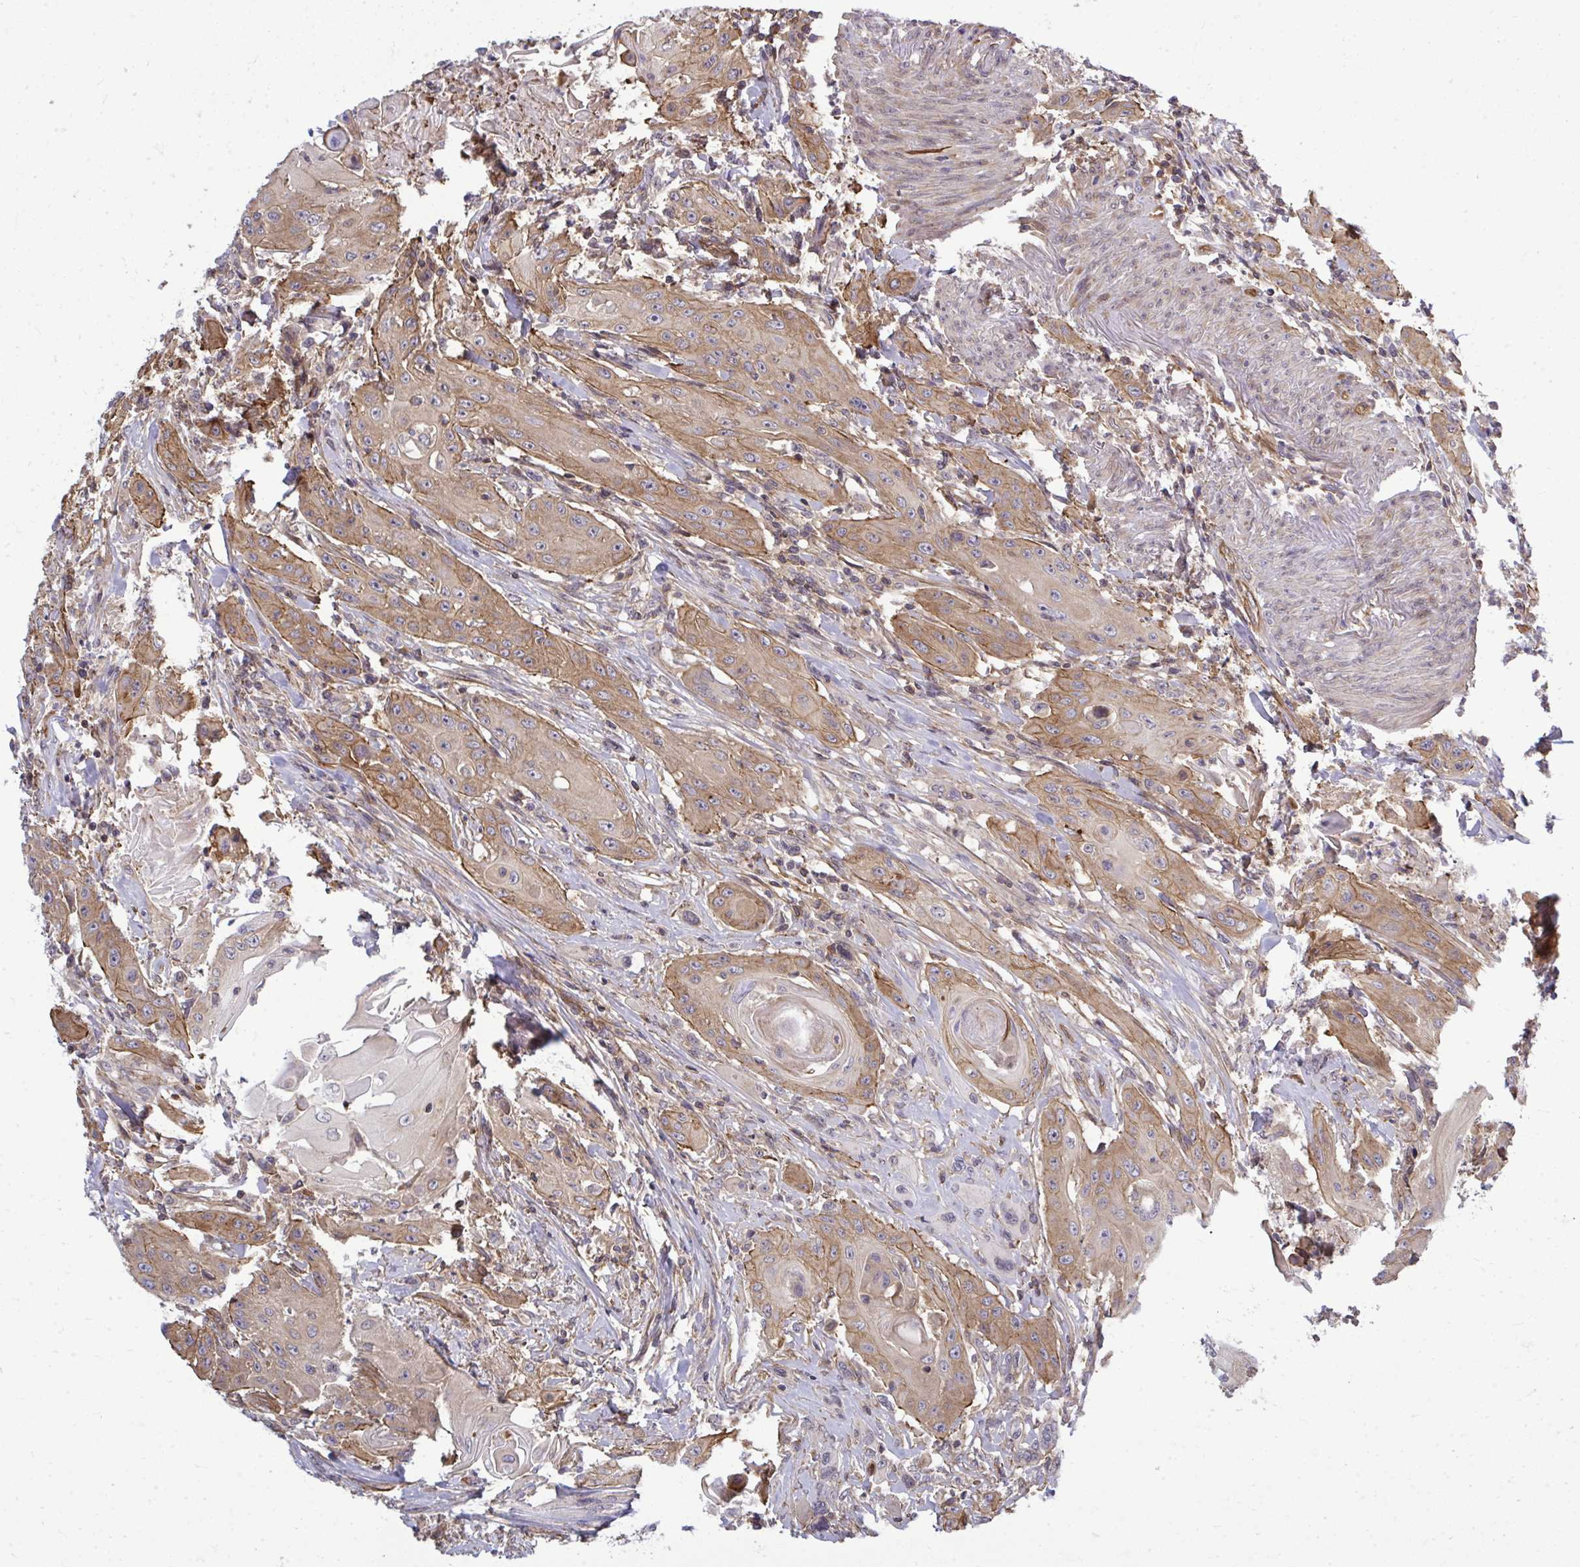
{"staining": {"intensity": "moderate", "quantity": "25%-75%", "location": "cytoplasmic/membranous"}, "tissue": "head and neck cancer", "cell_type": "Tumor cells", "image_type": "cancer", "snomed": [{"axis": "morphology", "description": "Squamous cell carcinoma, NOS"}, {"axis": "topography", "description": "Oral tissue"}, {"axis": "topography", "description": "Head-Neck"}, {"axis": "topography", "description": "Neck, NOS"}], "caption": "Immunohistochemical staining of human head and neck cancer (squamous cell carcinoma) shows medium levels of moderate cytoplasmic/membranous protein positivity in about 25%-75% of tumor cells.", "gene": "FUT10", "patient": {"sex": "female", "age": 55}}